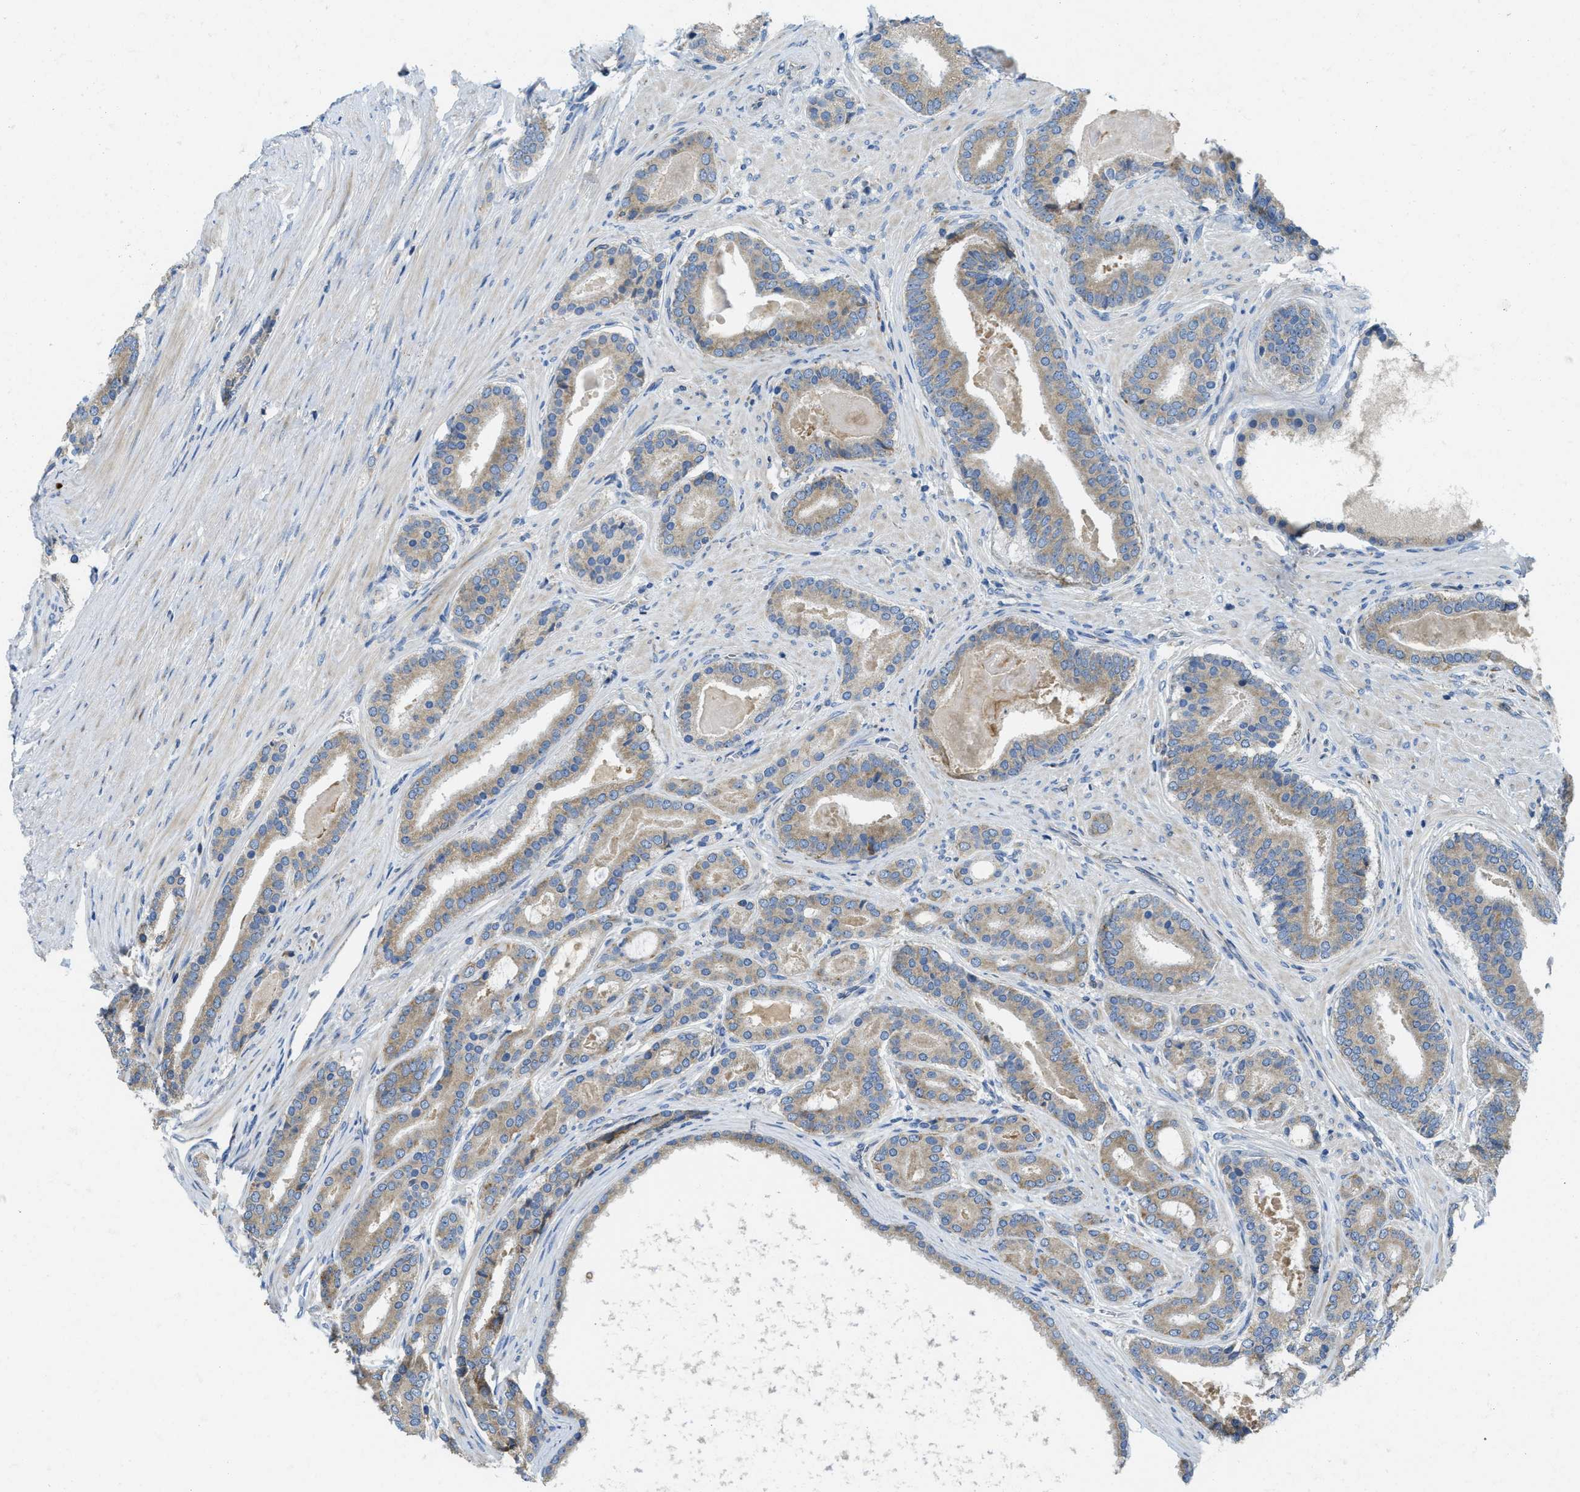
{"staining": {"intensity": "weak", "quantity": ">75%", "location": "cytoplasmic/membranous"}, "tissue": "prostate cancer", "cell_type": "Tumor cells", "image_type": "cancer", "snomed": [{"axis": "morphology", "description": "Adenocarcinoma, High grade"}, {"axis": "topography", "description": "Prostate"}], "caption": "Protein staining exhibits weak cytoplasmic/membranous staining in about >75% of tumor cells in prostate cancer (adenocarcinoma (high-grade)).", "gene": "SSR1", "patient": {"sex": "male", "age": 60}}